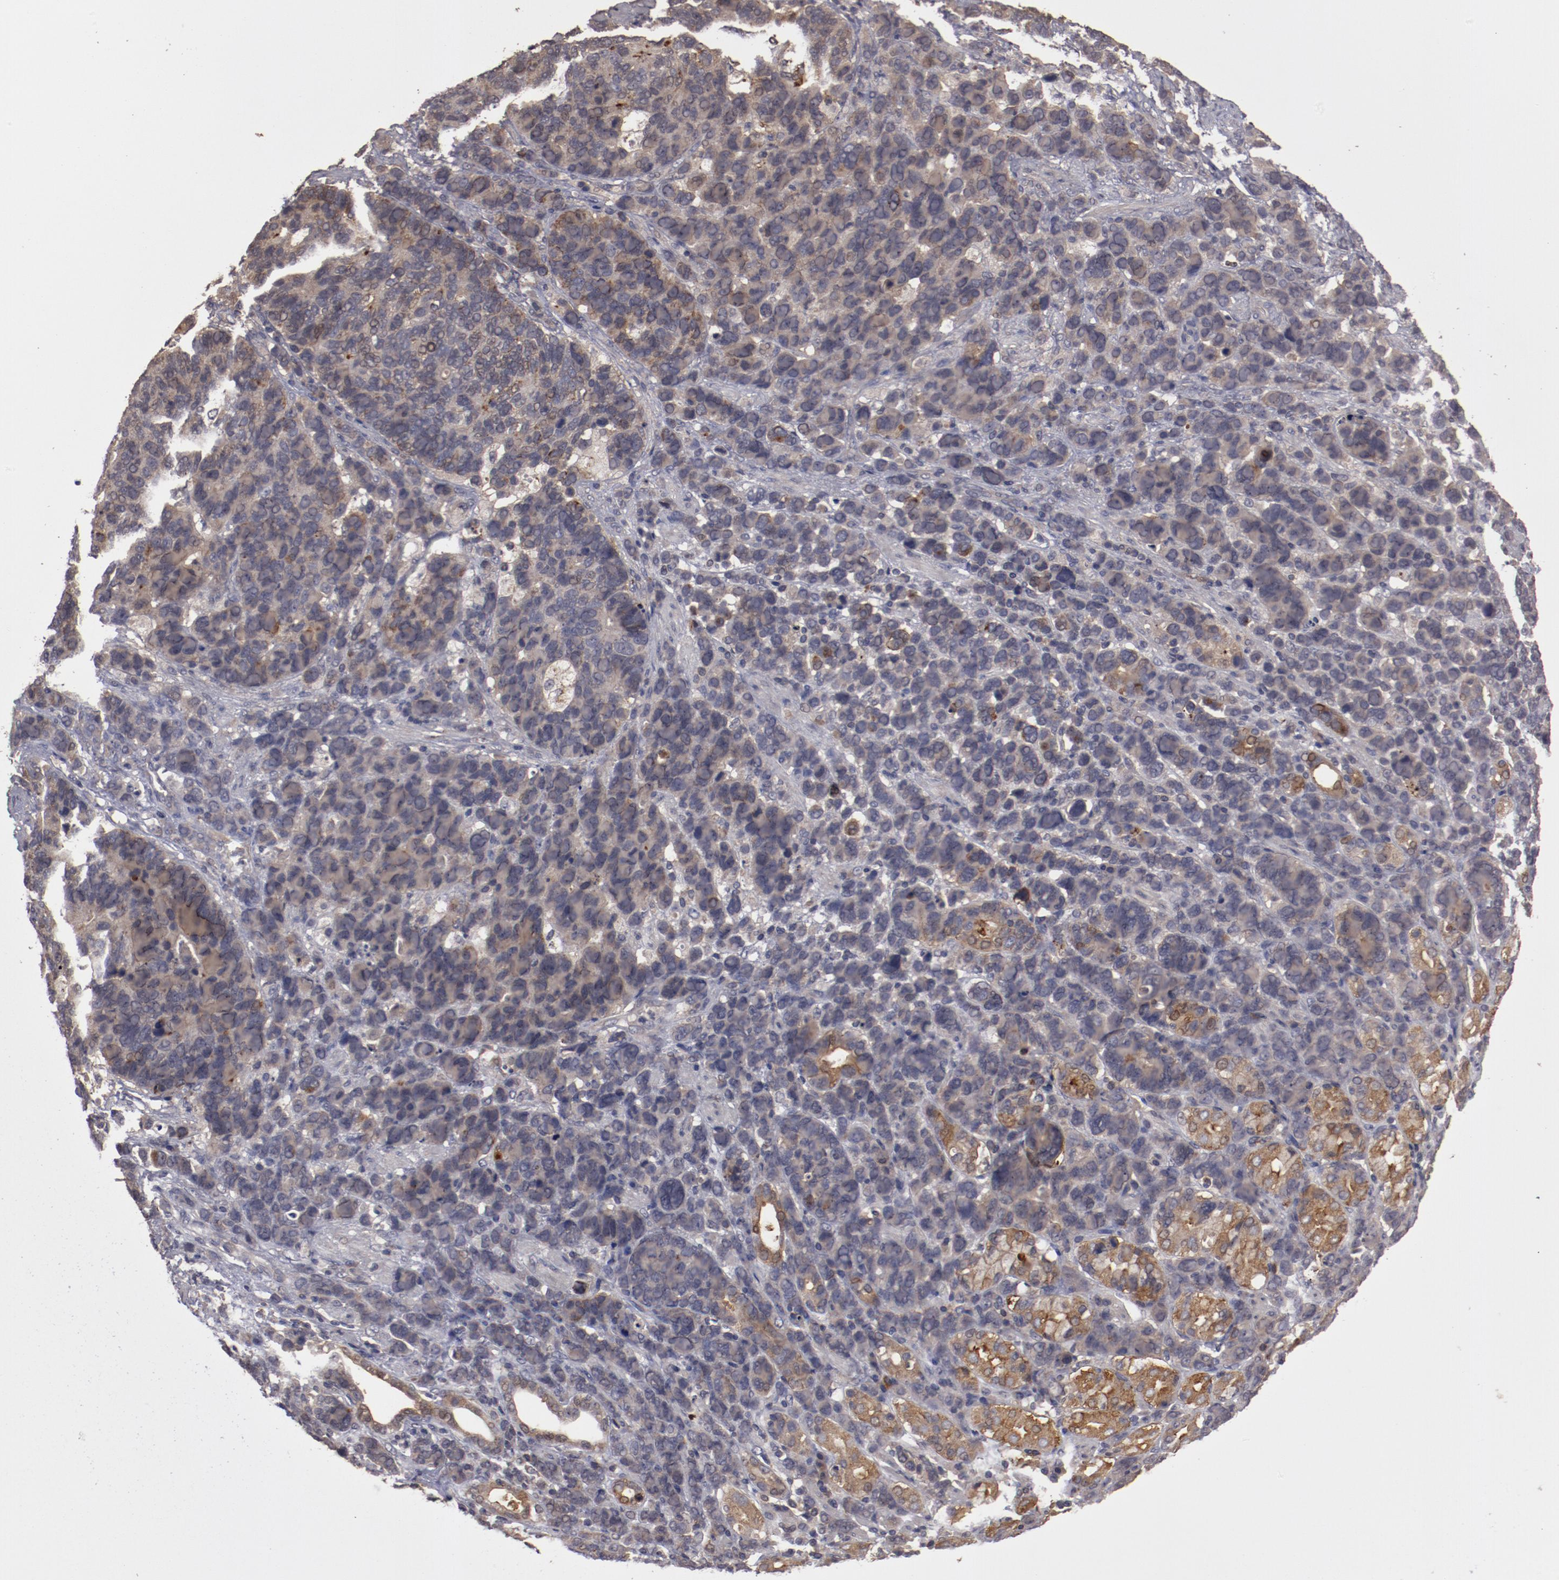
{"staining": {"intensity": "weak", "quantity": ">75%", "location": "cytoplasmic/membranous"}, "tissue": "stomach cancer", "cell_type": "Tumor cells", "image_type": "cancer", "snomed": [{"axis": "morphology", "description": "Adenocarcinoma, NOS"}, {"axis": "topography", "description": "Stomach, upper"}], "caption": "The immunohistochemical stain highlights weak cytoplasmic/membranous staining in tumor cells of adenocarcinoma (stomach) tissue. Using DAB (brown) and hematoxylin (blue) stains, captured at high magnification using brightfield microscopy.", "gene": "LRRC75B", "patient": {"sex": "male", "age": 71}}